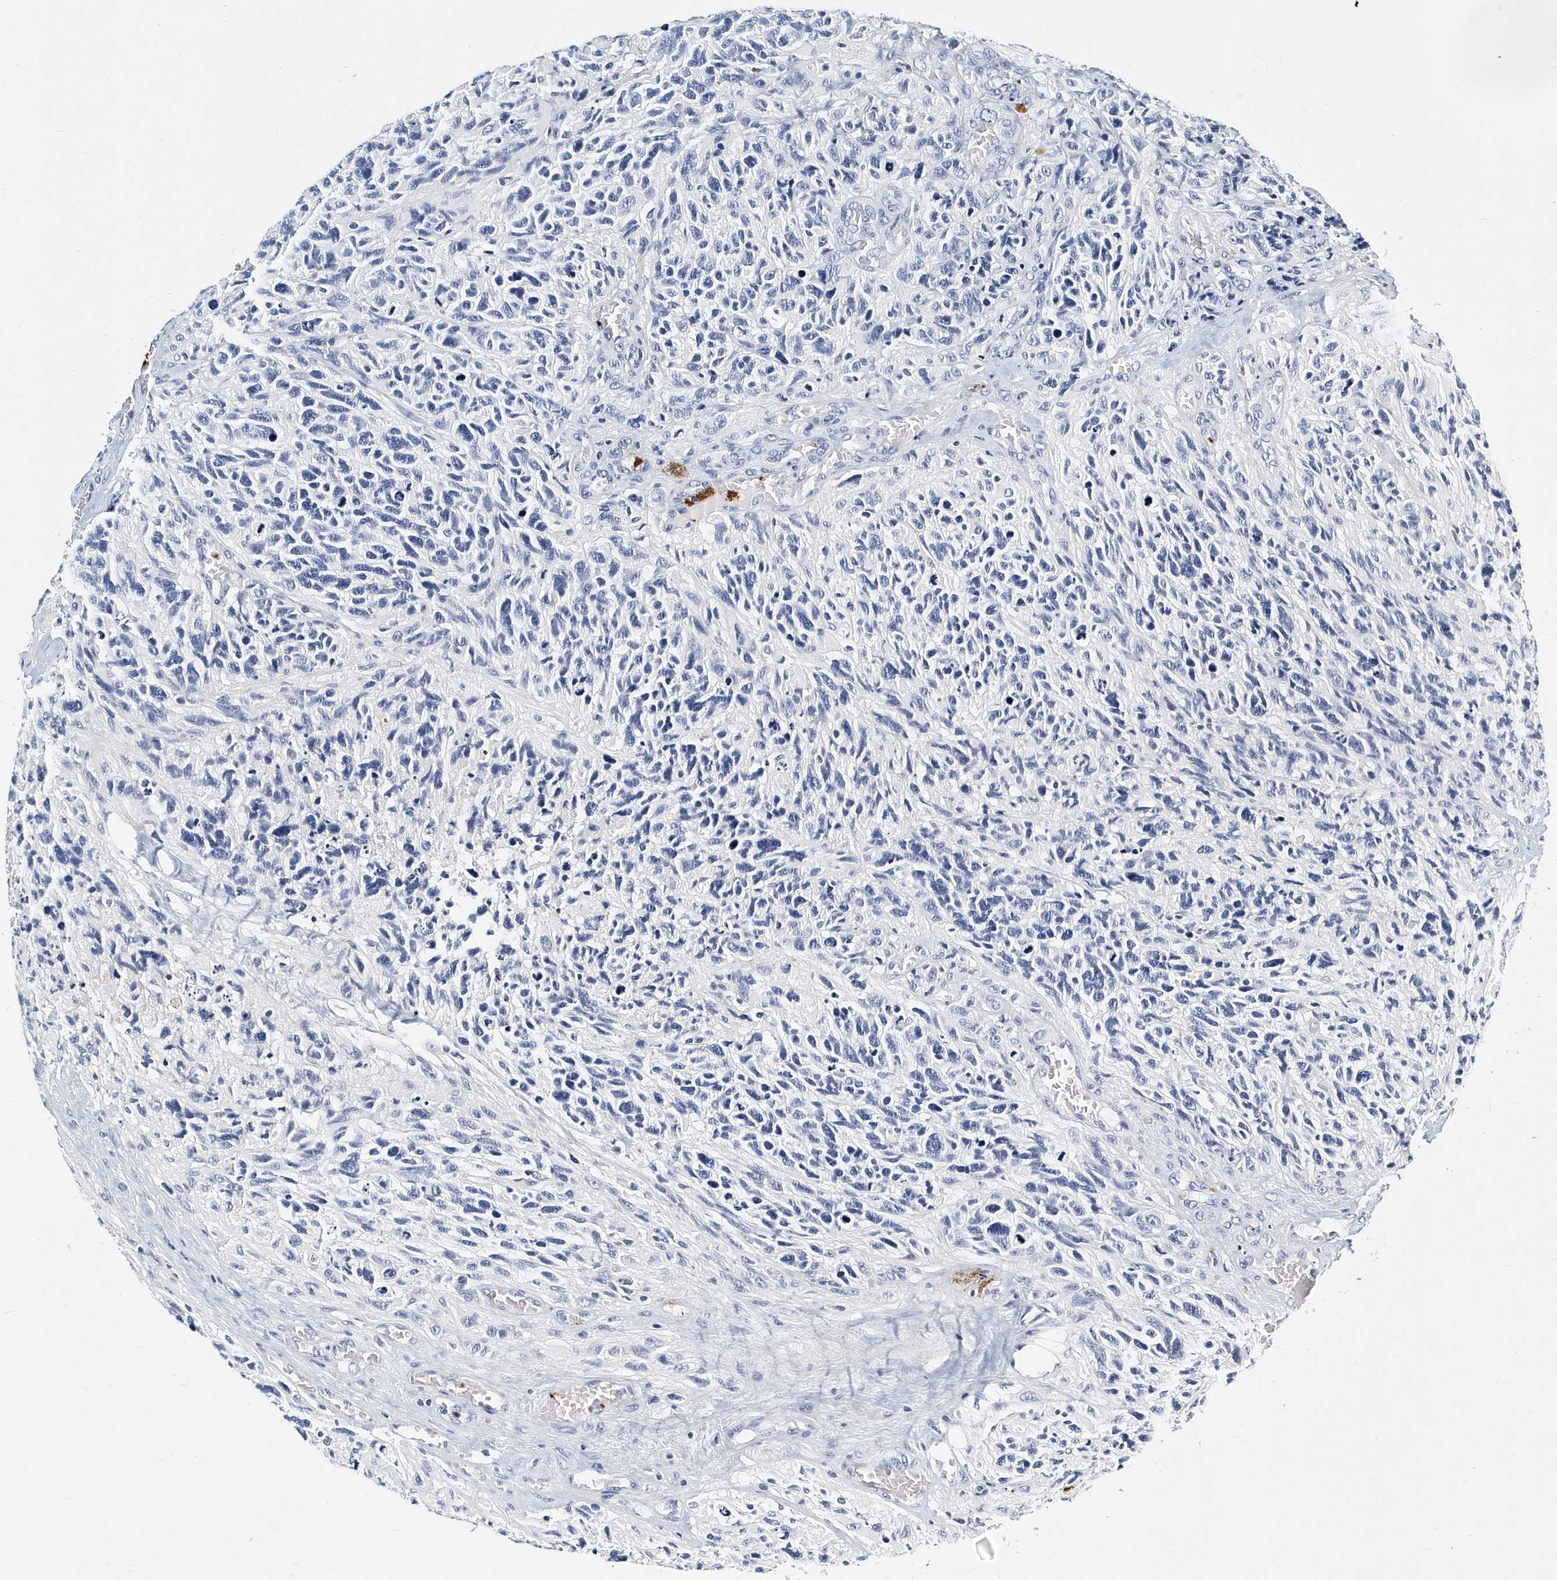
{"staining": {"intensity": "negative", "quantity": "none", "location": "none"}, "tissue": "glioma", "cell_type": "Tumor cells", "image_type": "cancer", "snomed": [{"axis": "morphology", "description": "Glioma, malignant, High grade"}, {"axis": "topography", "description": "Brain"}], "caption": "Immunohistochemistry (IHC) micrograph of human malignant glioma (high-grade) stained for a protein (brown), which demonstrates no positivity in tumor cells. (Immunohistochemistry, brightfield microscopy, high magnification).", "gene": "ITGA2B", "patient": {"sex": "male", "age": 69}}